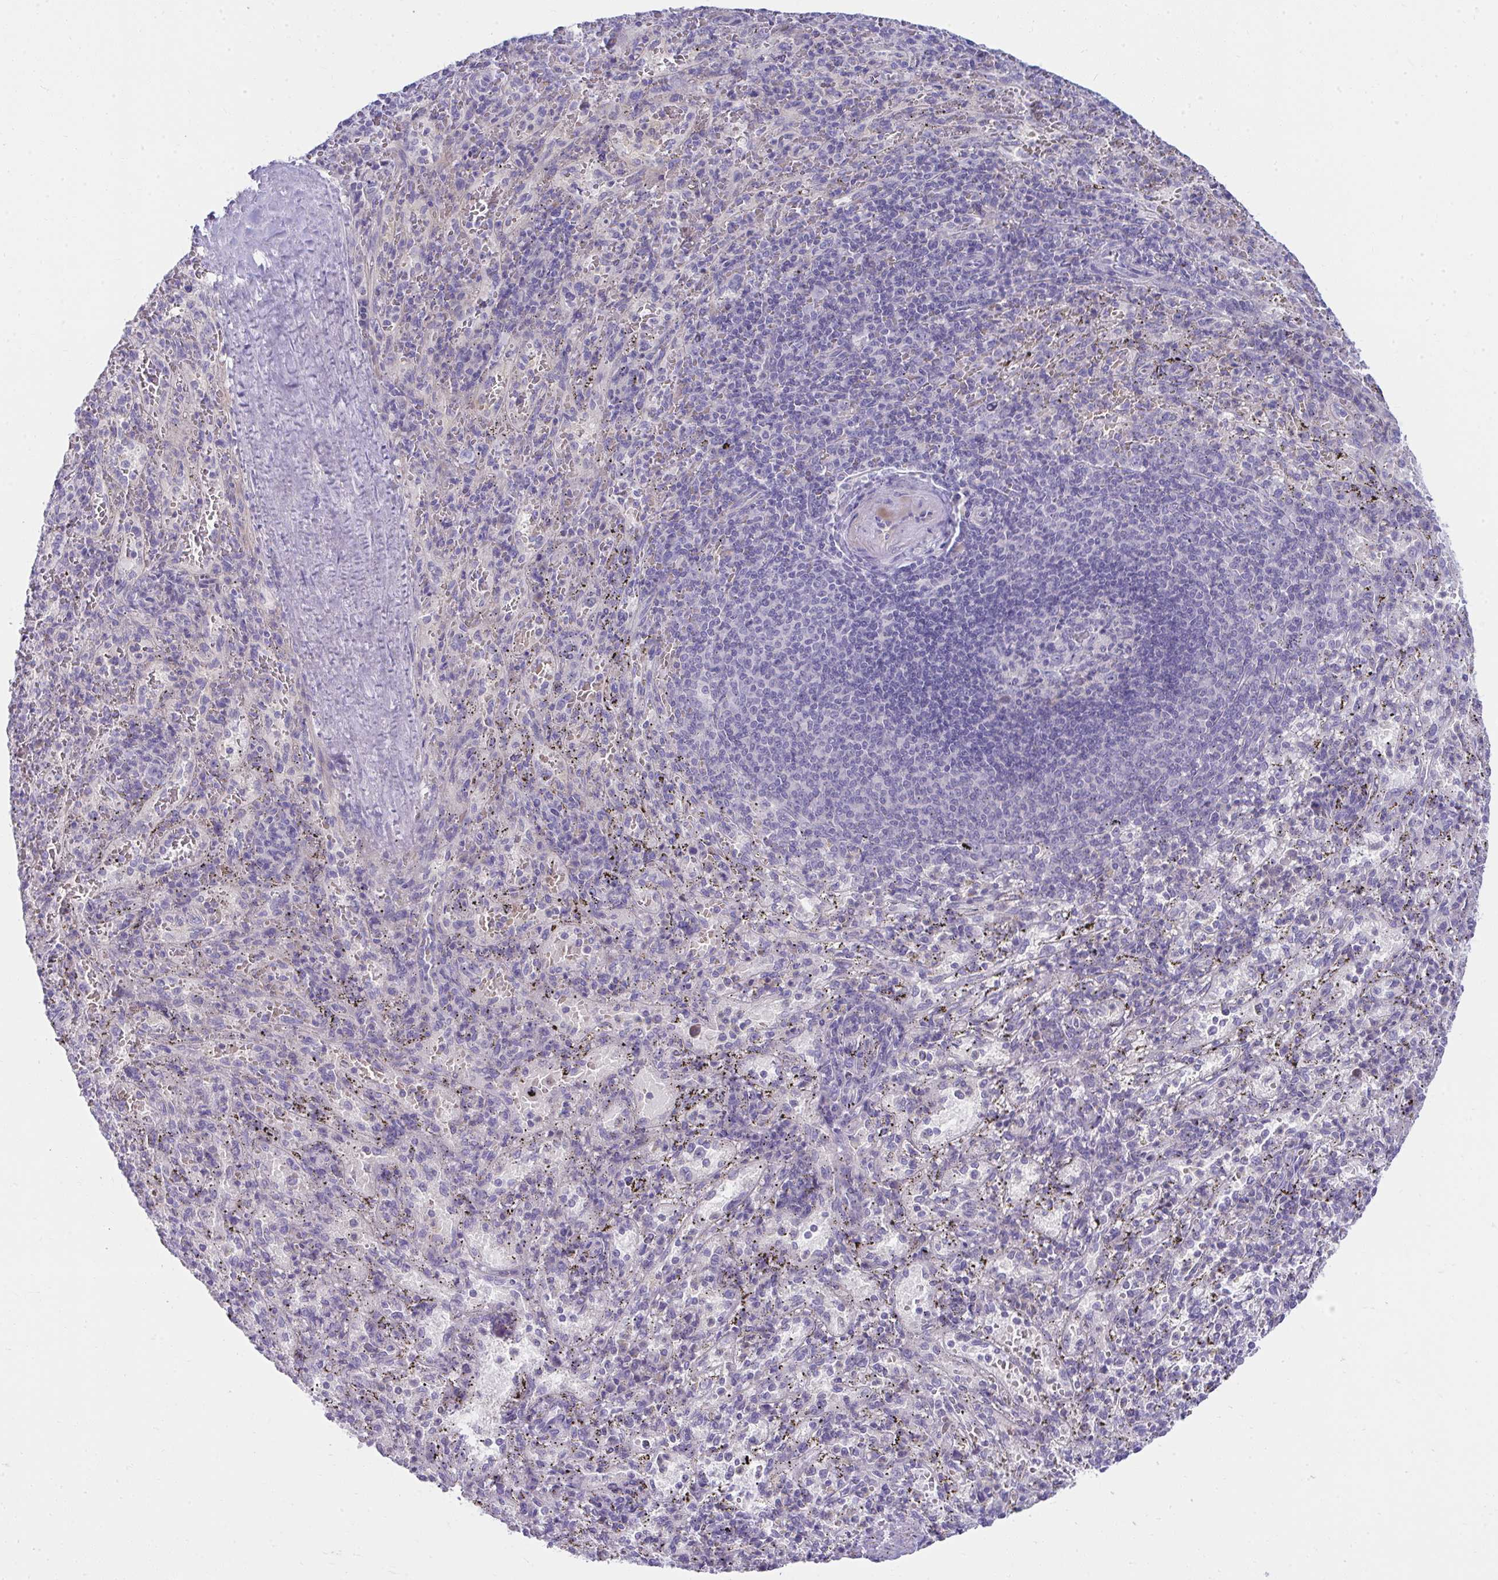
{"staining": {"intensity": "negative", "quantity": "none", "location": "none"}, "tissue": "spleen", "cell_type": "Cells in red pulp", "image_type": "normal", "snomed": [{"axis": "morphology", "description": "Normal tissue, NOS"}, {"axis": "topography", "description": "Spleen"}], "caption": "Micrograph shows no protein expression in cells in red pulp of normal spleen. The staining is performed using DAB brown chromogen with nuclei counter-stained in using hematoxylin.", "gene": "LRRC36", "patient": {"sex": "male", "age": 57}}